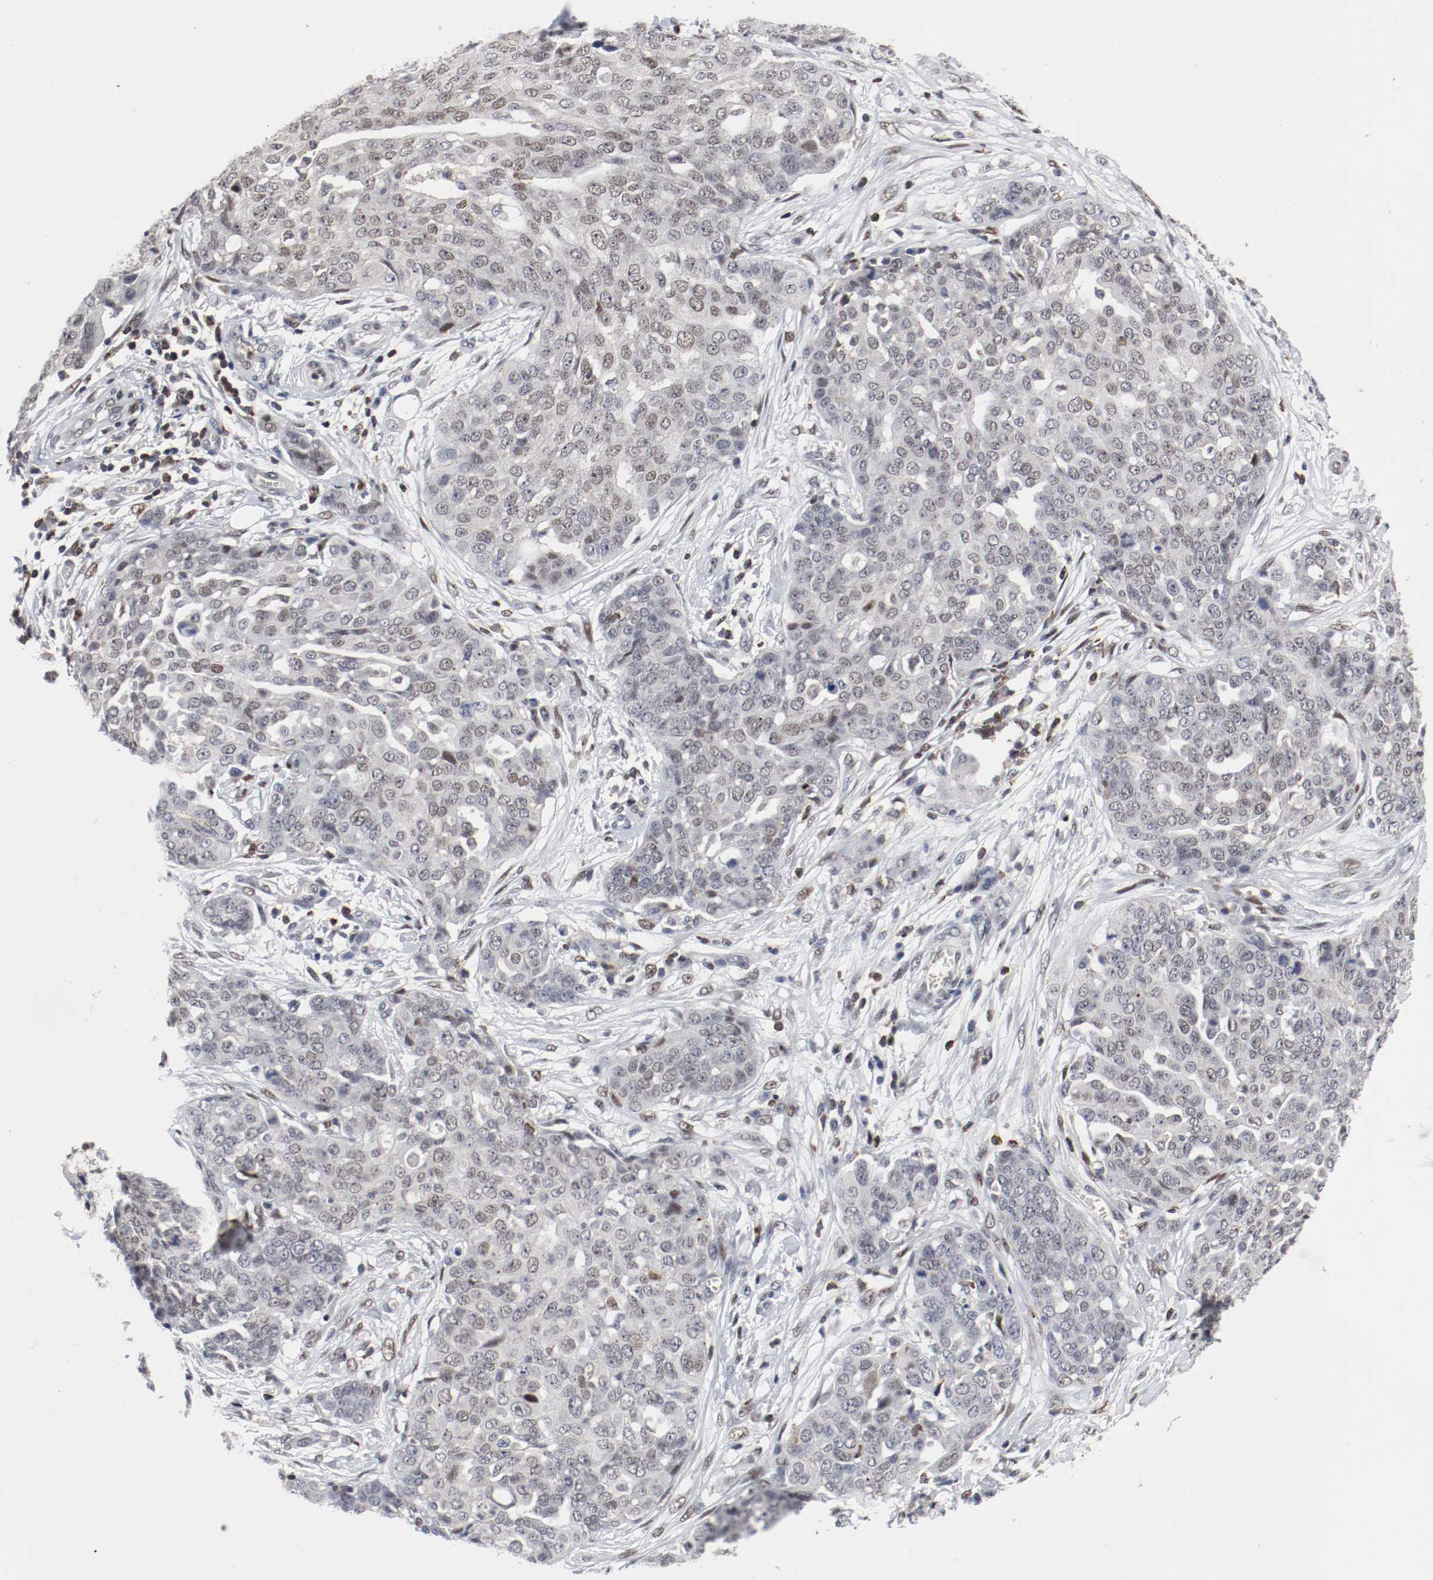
{"staining": {"intensity": "weak", "quantity": "<25%", "location": "nuclear"}, "tissue": "ovarian cancer", "cell_type": "Tumor cells", "image_type": "cancer", "snomed": [{"axis": "morphology", "description": "Cystadenocarcinoma, serous, NOS"}, {"axis": "topography", "description": "Soft tissue"}, {"axis": "topography", "description": "Ovary"}], "caption": "Immunohistochemistry (IHC) of serous cystadenocarcinoma (ovarian) shows no positivity in tumor cells. (DAB (3,3'-diaminobenzidine) IHC, high magnification).", "gene": "JUND", "patient": {"sex": "female", "age": 57}}